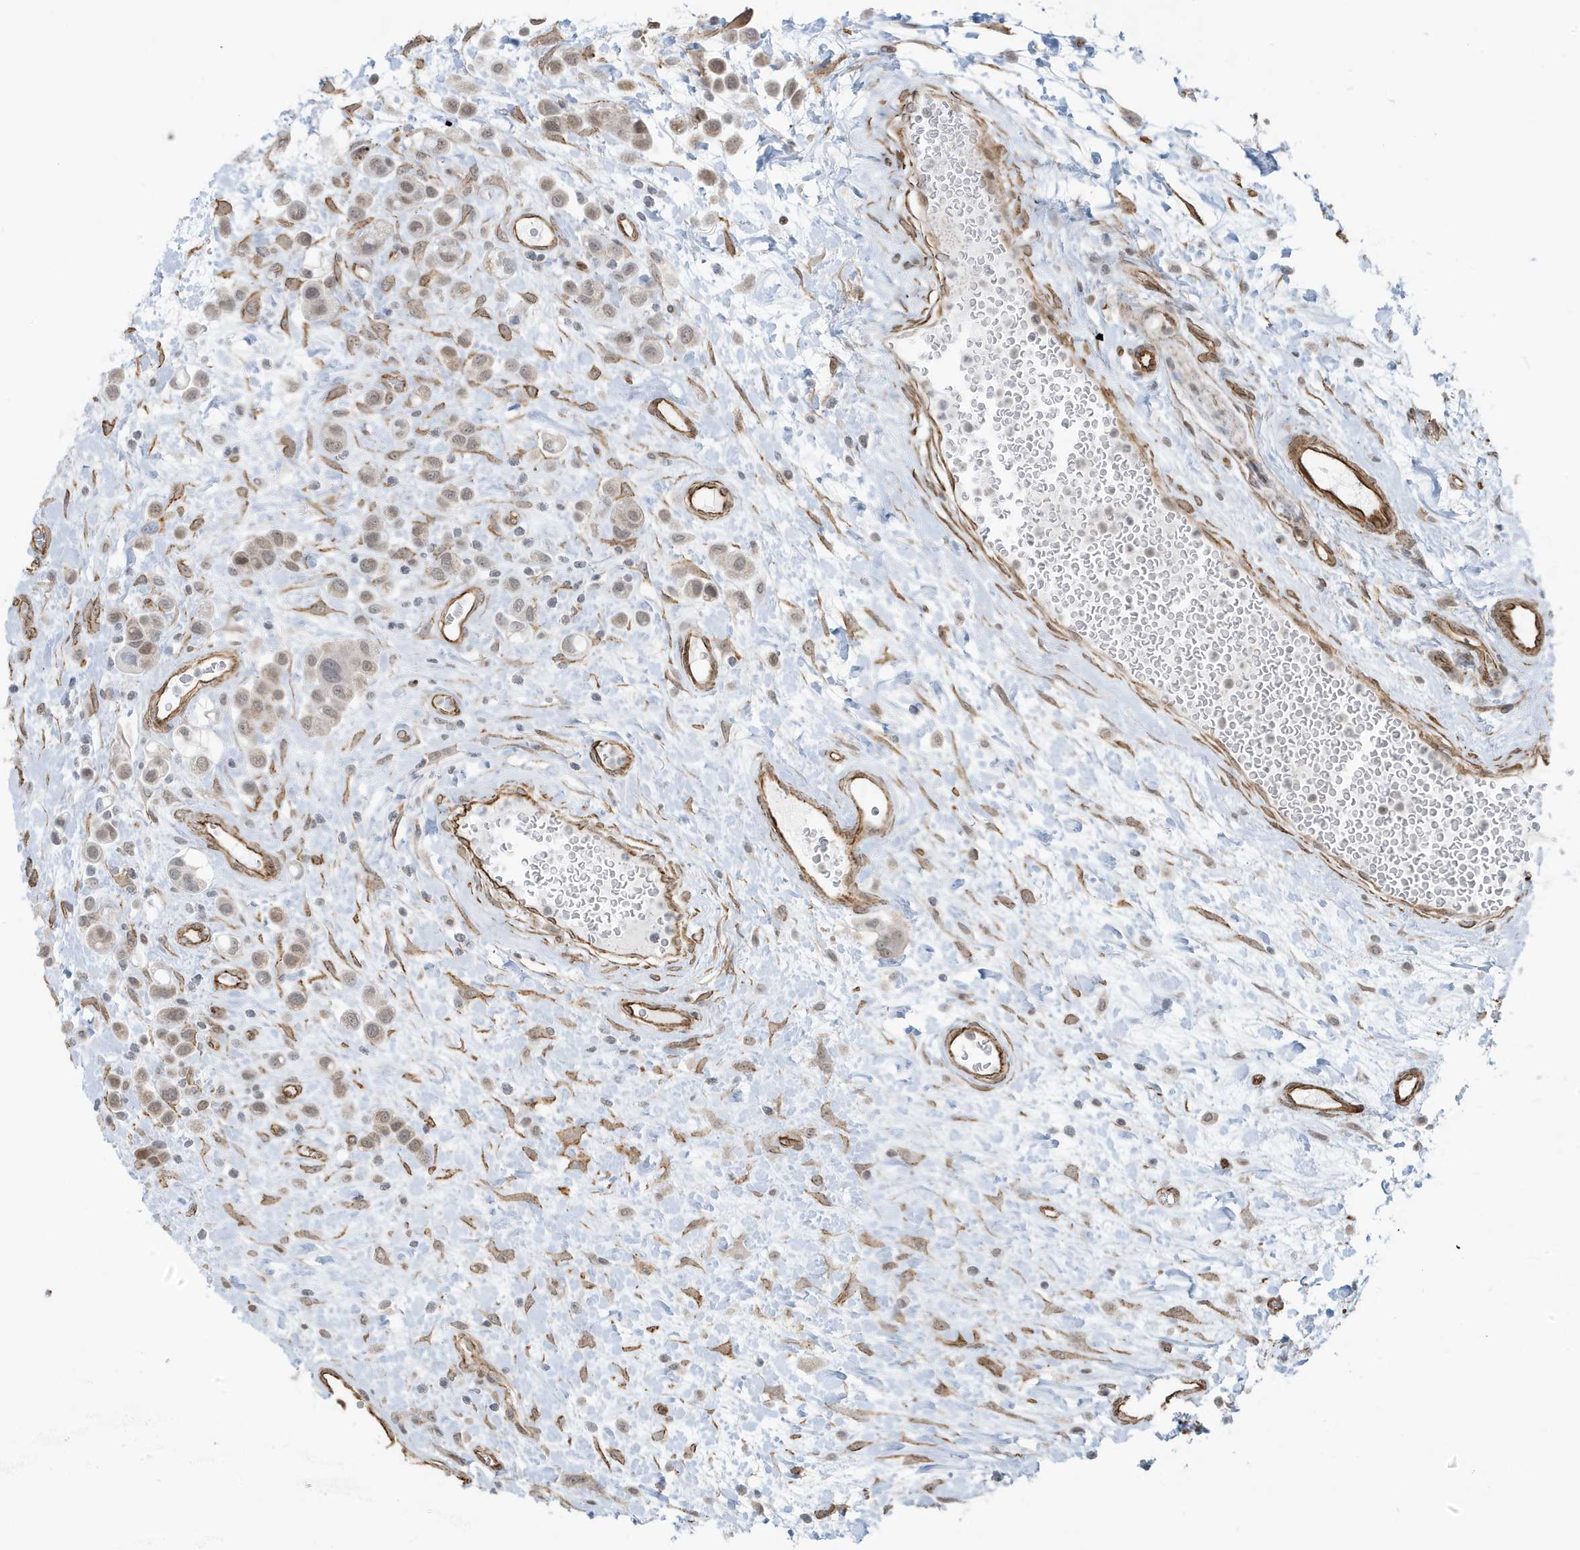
{"staining": {"intensity": "weak", "quantity": "<25%", "location": "cytoplasmic/membranous"}, "tissue": "urothelial cancer", "cell_type": "Tumor cells", "image_type": "cancer", "snomed": [{"axis": "morphology", "description": "Urothelial carcinoma, High grade"}, {"axis": "topography", "description": "Urinary bladder"}], "caption": "DAB immunohistochemical staining of high-grade urothelial carcinoma demonstrates no significant positivity in tumor cells.", "gene": "CHCHD4", "patient": {"sex": "male", "age": 50}}